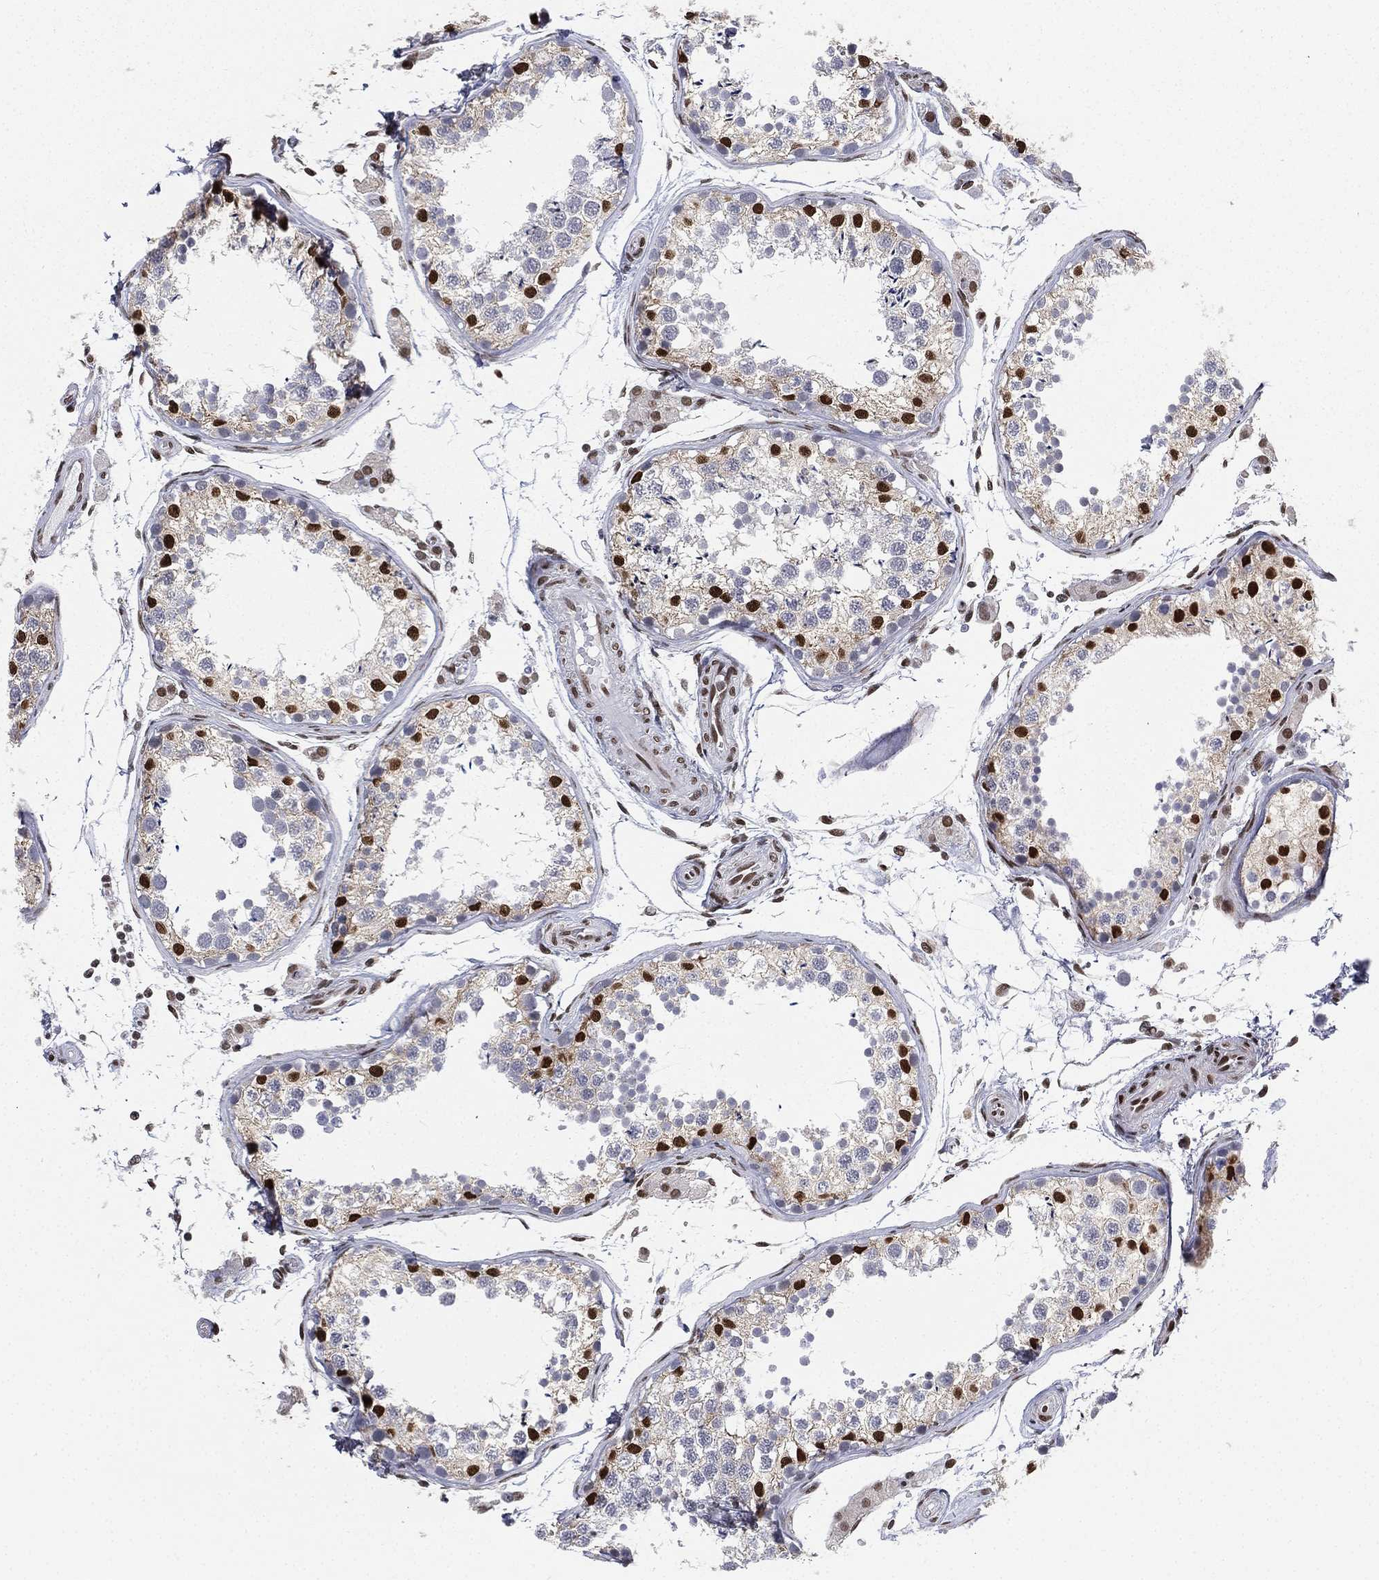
{"staining": {"intensity": "strong", "quantity": "<25%", "location": "nuclear"}, "tissue": "testis", "cell_type": "Cells in seminiferous ducts", "image_type": "normal", "snomed": [{"axis": "morphology", "description": "Normal tissue, NOS"}, {"axis": "topography", "description": "Testis"}], "caption": "High-power microscopy captured an IHC image of unremarkable testis, revealing strong nuclear positivity in approximately <25% of cells in seminiferous ducts.", "gene": "FUBP3", "patient": {"sex": "male", "age": 29}}